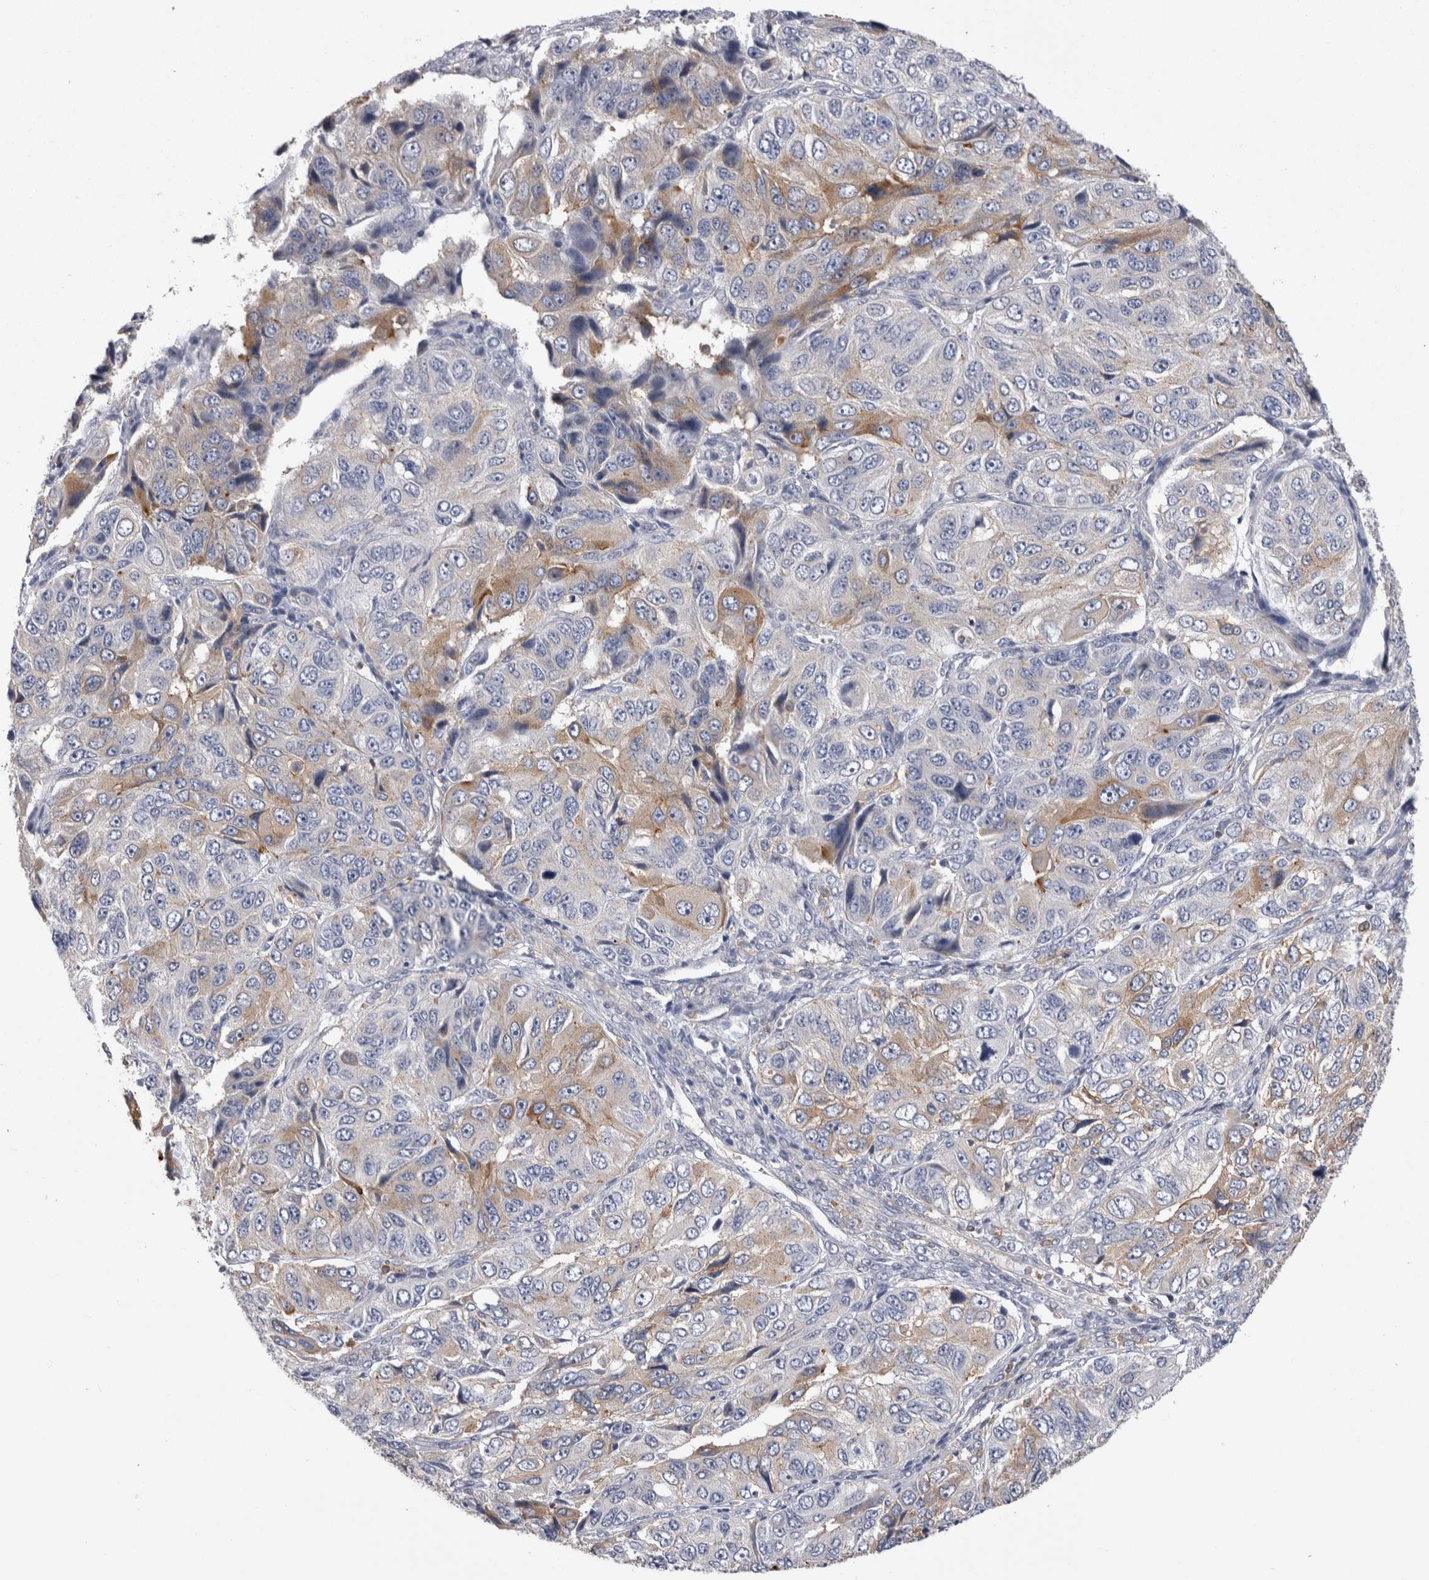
{"staining": {"intensity": "moderate", "quantity": "<25%", "location": "cytoplasmic/membranous"}, "tissue": "ovarian cancer", "cell_type": "Tumor cells", "image_type": "cancer", "snomed": [{"axis": "morphology", "description": "Carcinoma, endometroid"}, {"axis": "topography", "description": "Ovary"}], "caption": "Immunohistochemical staining of ovarian cancer (endometroid carcinoma) shows moderate cytoplasmic/membranous protein staining in about <25% of tumor cells.", "gene": "RAB11FIP1", "patient": {"sex": "female", "age": 51}}